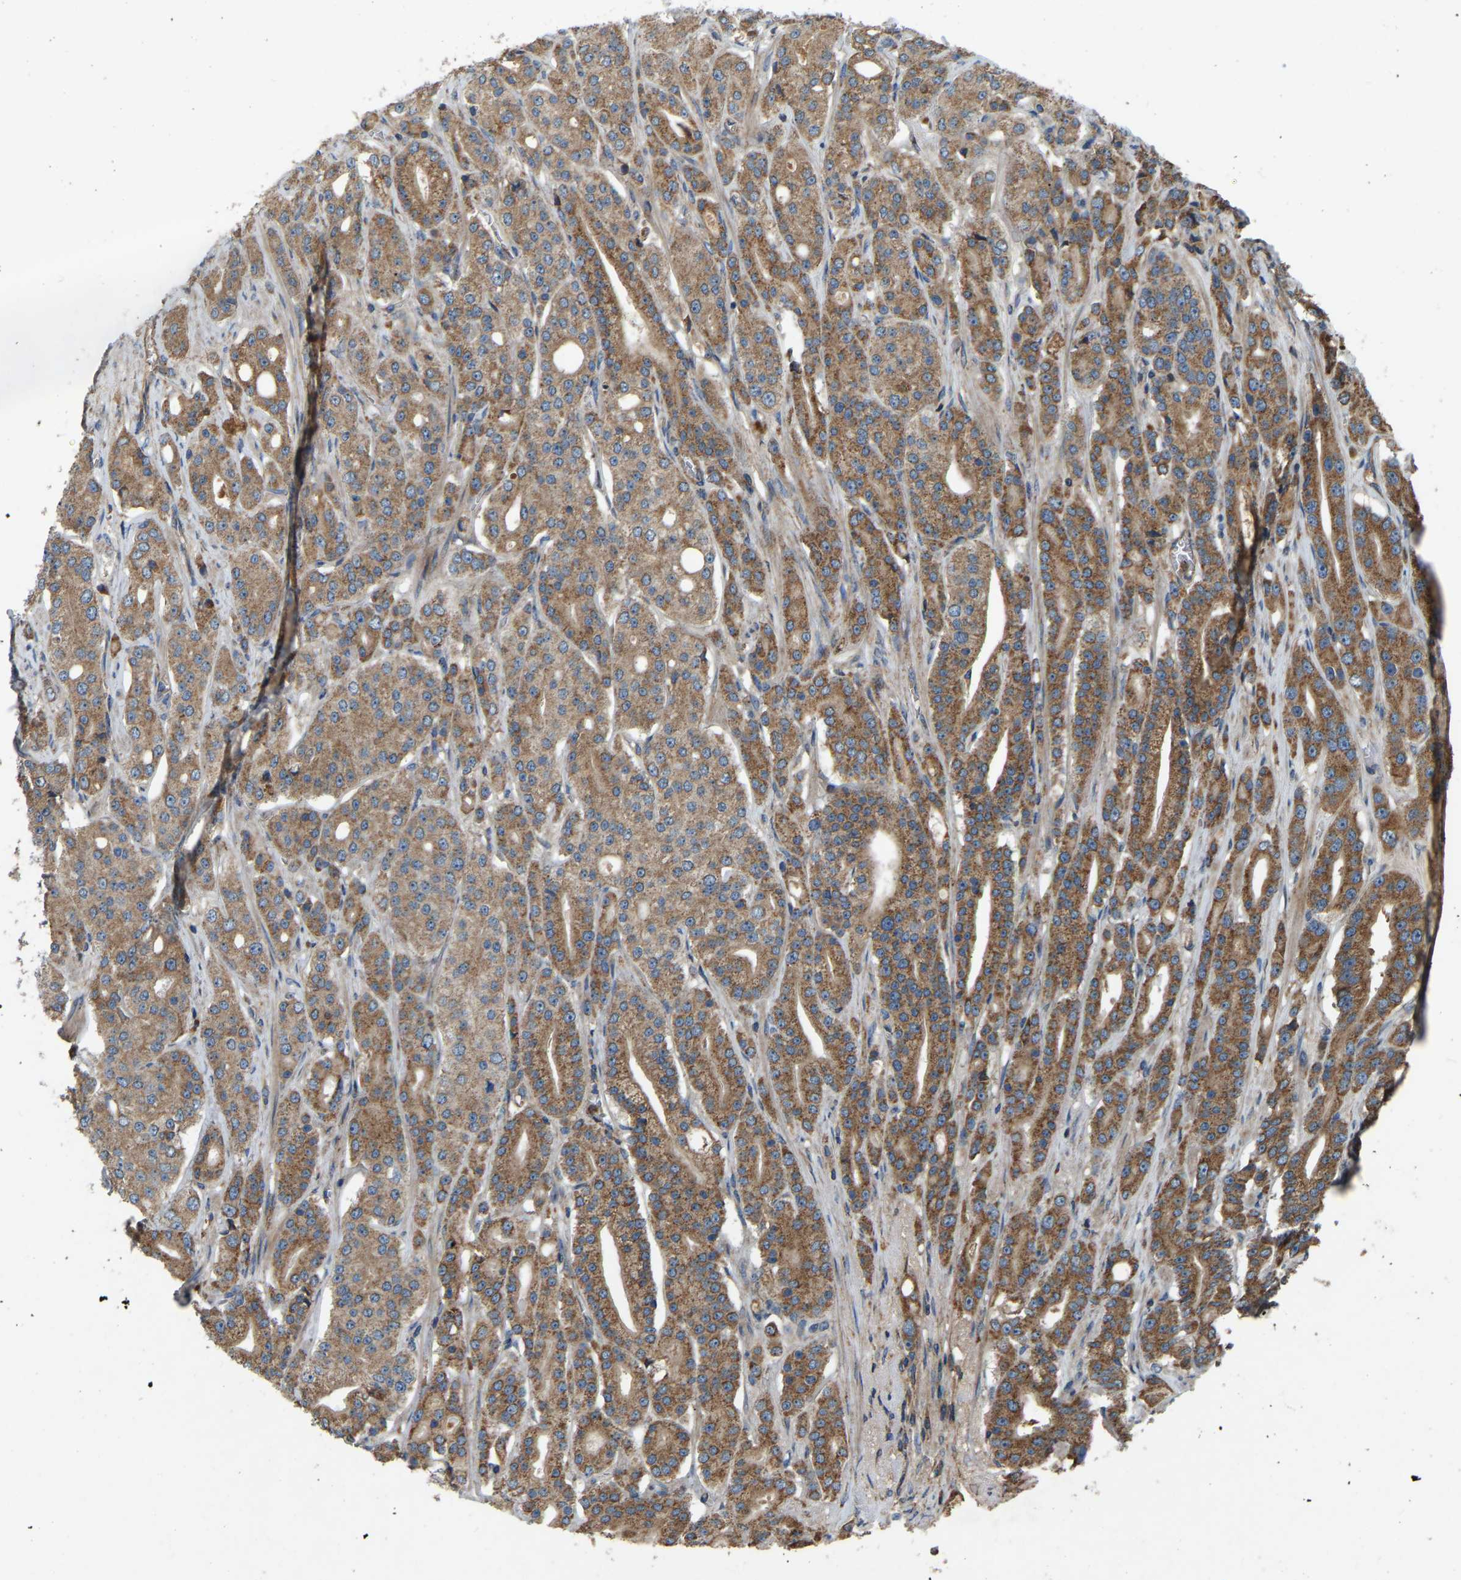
{"staining": {"intensity": "moderate", "quantity": ">75%", "location": "cytoplasmic/membranous"}, "tissue": "prostate cancer", "cell_type": "Tumor cells", "image_type": "cancer", "snomed": [{"axis": "morphology", "description": "Adenocarcinoma, High grade"}, {"axis": "topography", "description": "Prostate"}], "caption": "This is a micrograph of immunohistochemistry staining of prostate cancer, which shows moderate expression in the cytoplasmic/membranous of tumor cells.", "gene": "SAMD9L", "patient": {"sex": "male", "age": 71}}